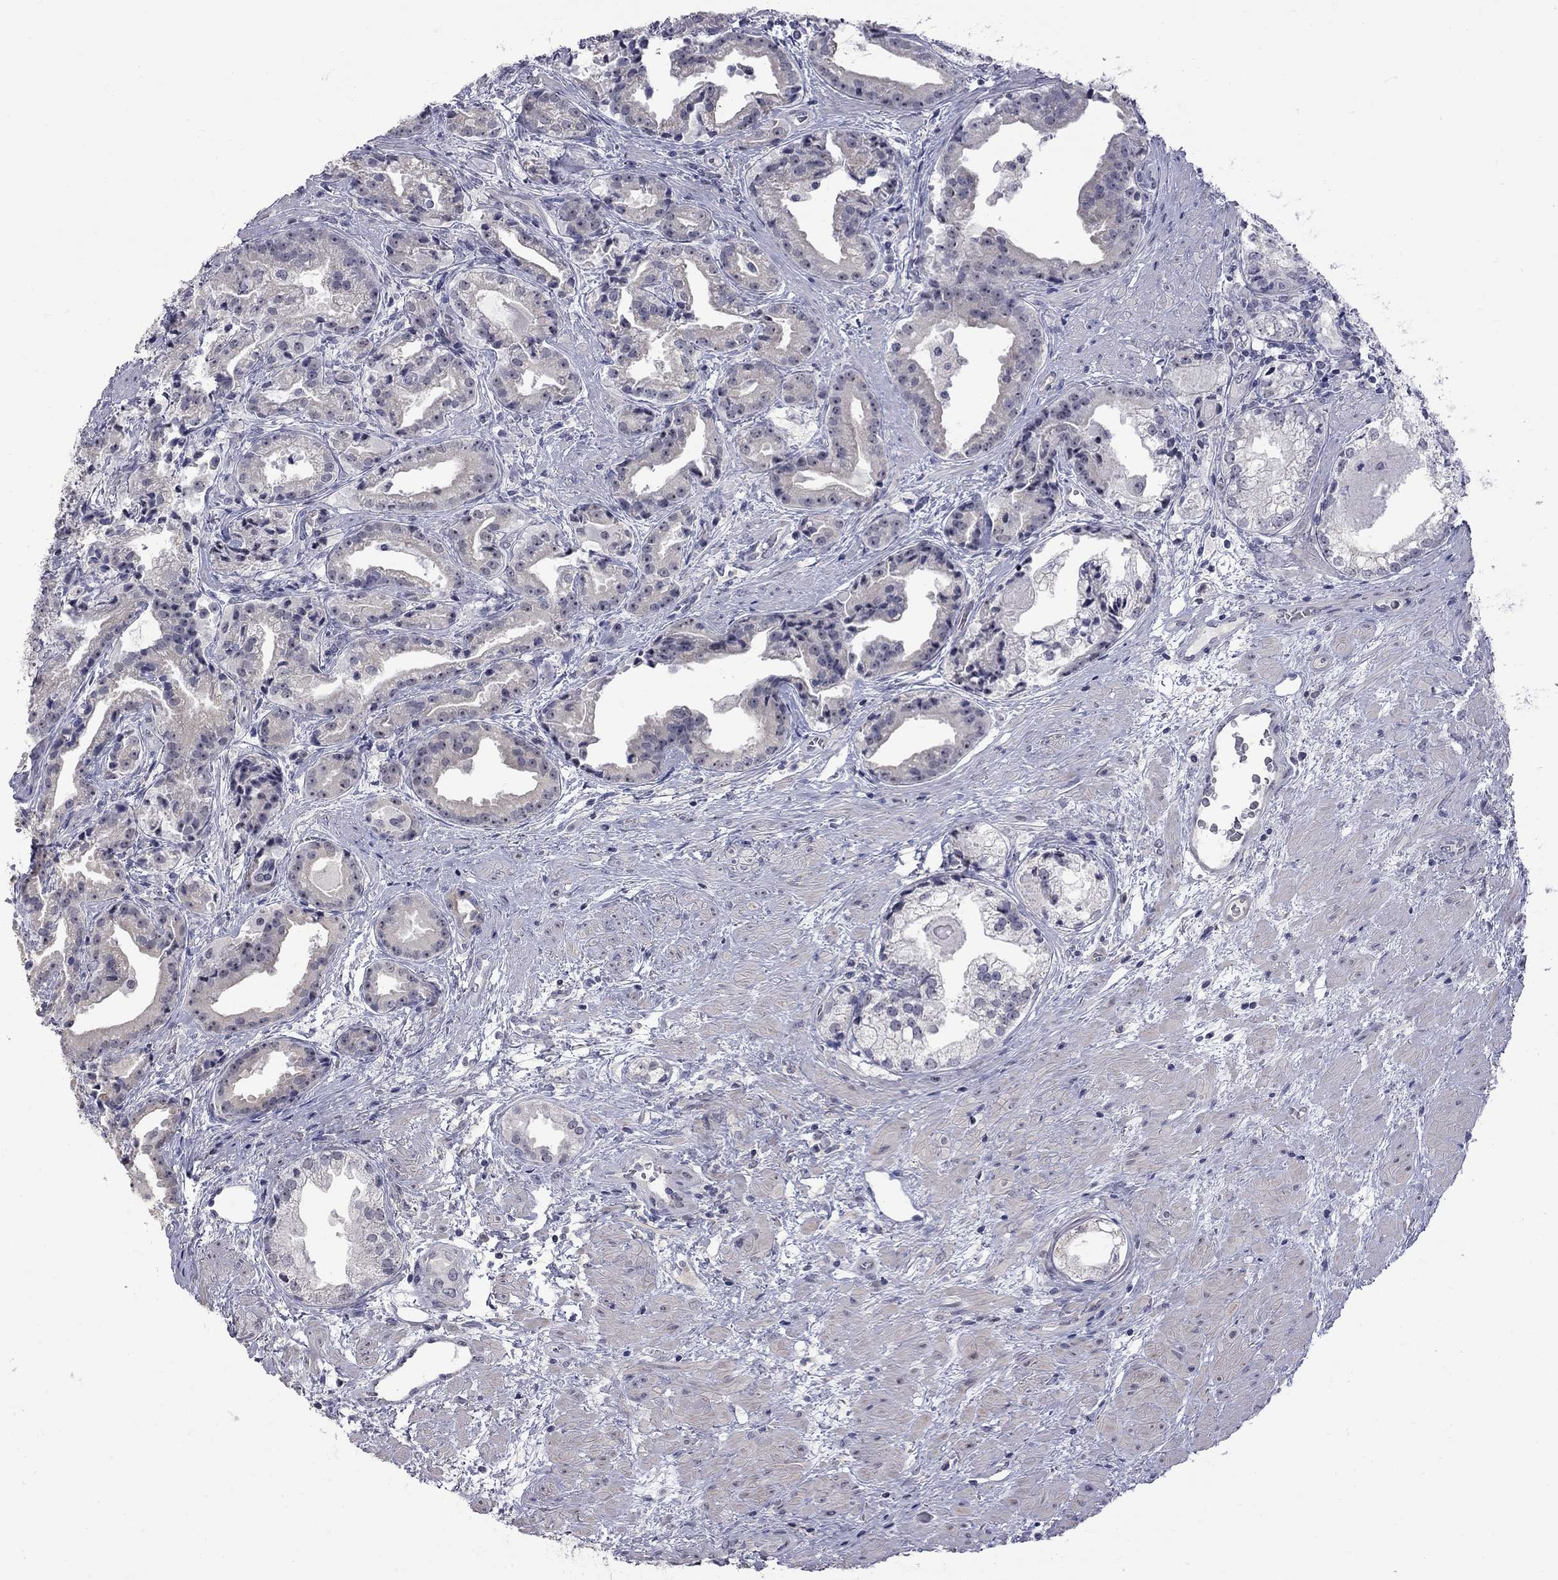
{"staining": {"intensity": "moderate", "quantity": "<25%", "location": "nuclear"}, "tissue": "prostate cancer", "cell_type": "Tumor cells", "image_type": "cancer", "snomed": [{"axis": "morphology", "description": "Adenocarcinoma, NOS"}, {"axis": "morphology", "description": "Adenocarcinoma, High grade"}, {"axis": "topography", "description": "Prostate"}], "caption": "High-magnification brightfield microscopy of prostate high-grade adenocarcinoma stained with DAB (brown) and counterstained with hematoxylin (blue). tumor cells exhibit moderate nuclear expression is present in approximately<25% of cells.", "gene": "GSG1L", "patient": {"sex": "male", "age": 64}}